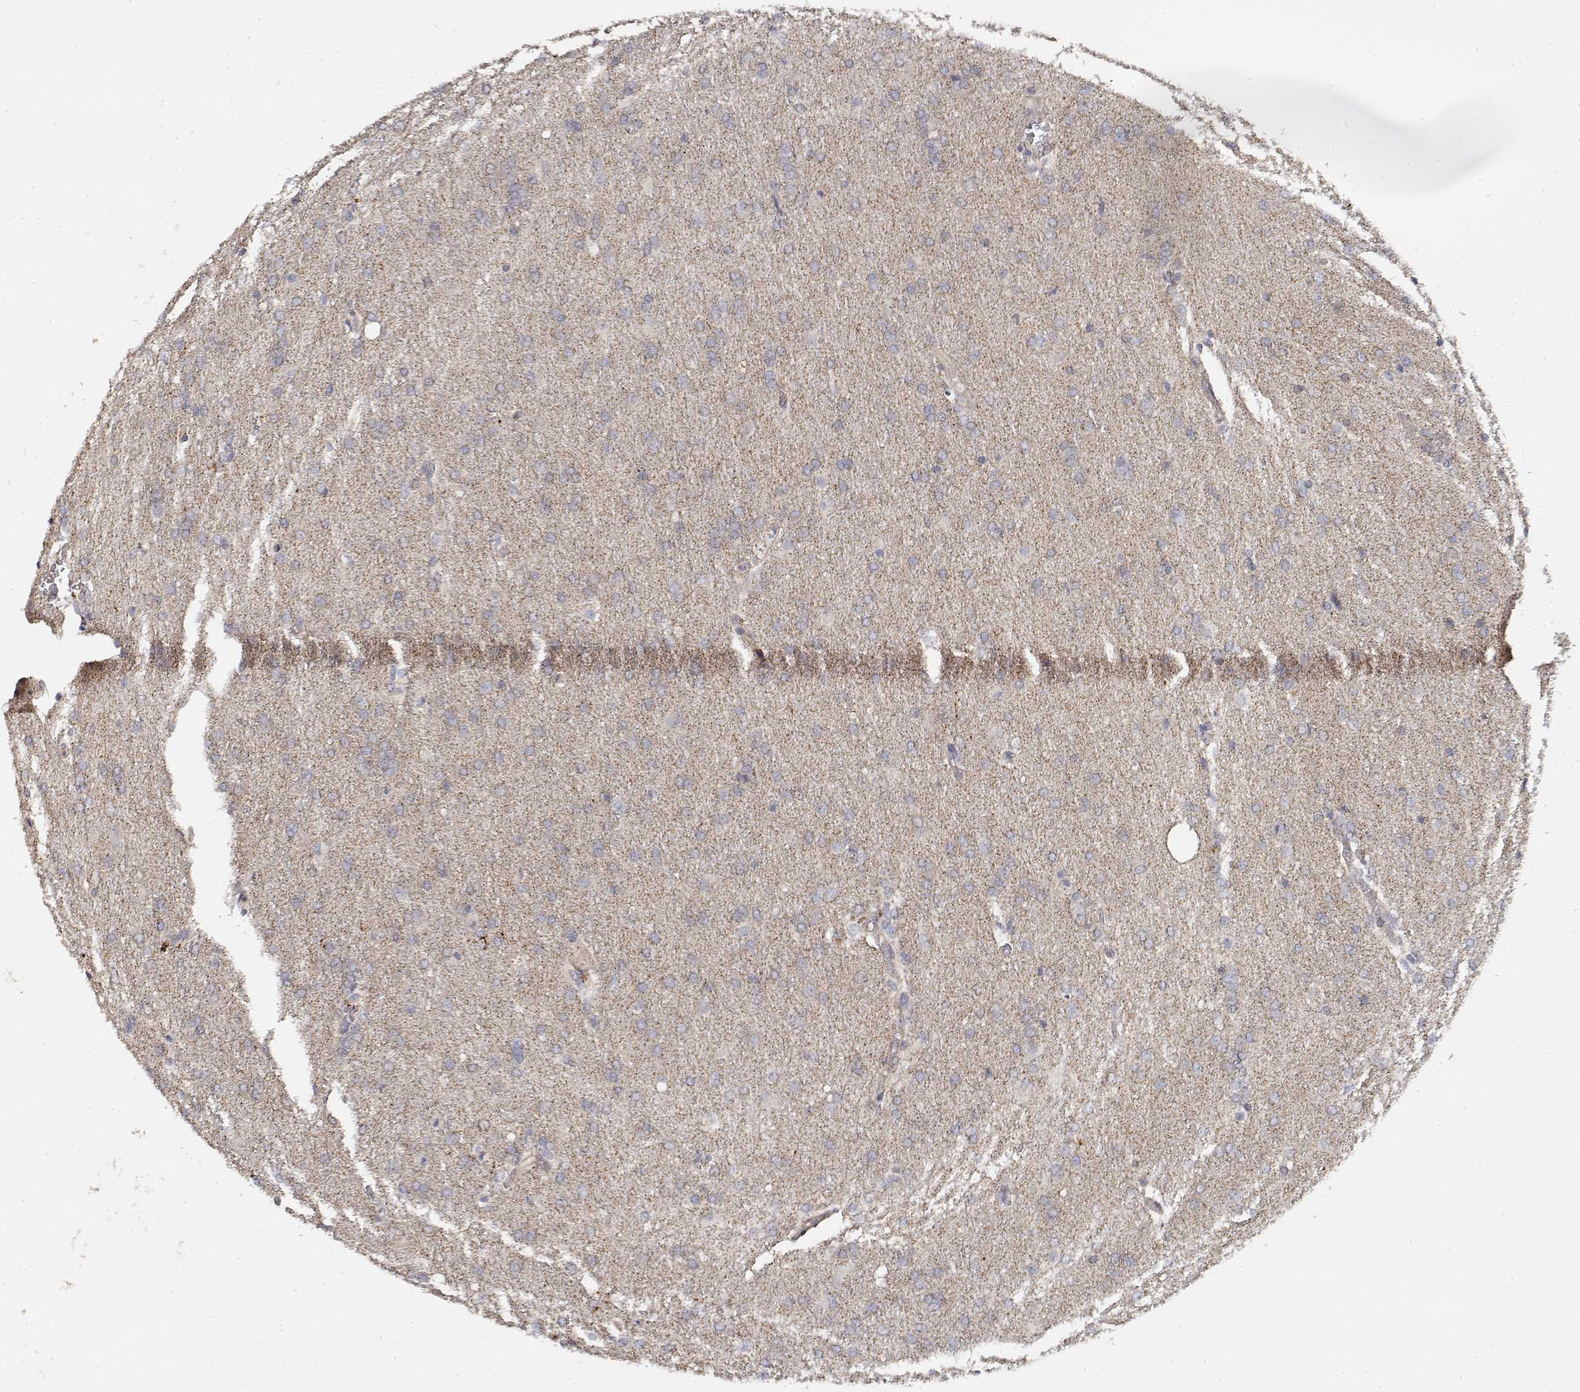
{"staining": {"intensity": "negative", "quantity": "none", "location": "none"}, "tissue": "glioma", "cell_type": "Tumor cells", "image_type": "cancer", "snomed": [{"axis": "morphology", "description": "Glioma, malignant, High grade"}, {"axis": "topography", "description": "Brain"}], "caption": "High power microscopy micrograph of an immunohistochemistry (IHC) histopathology image of glioma, revealing no significant positivity in tumor cells.", "gene": "LONRF3", "patient": {"sex": "male", "age": 68}}